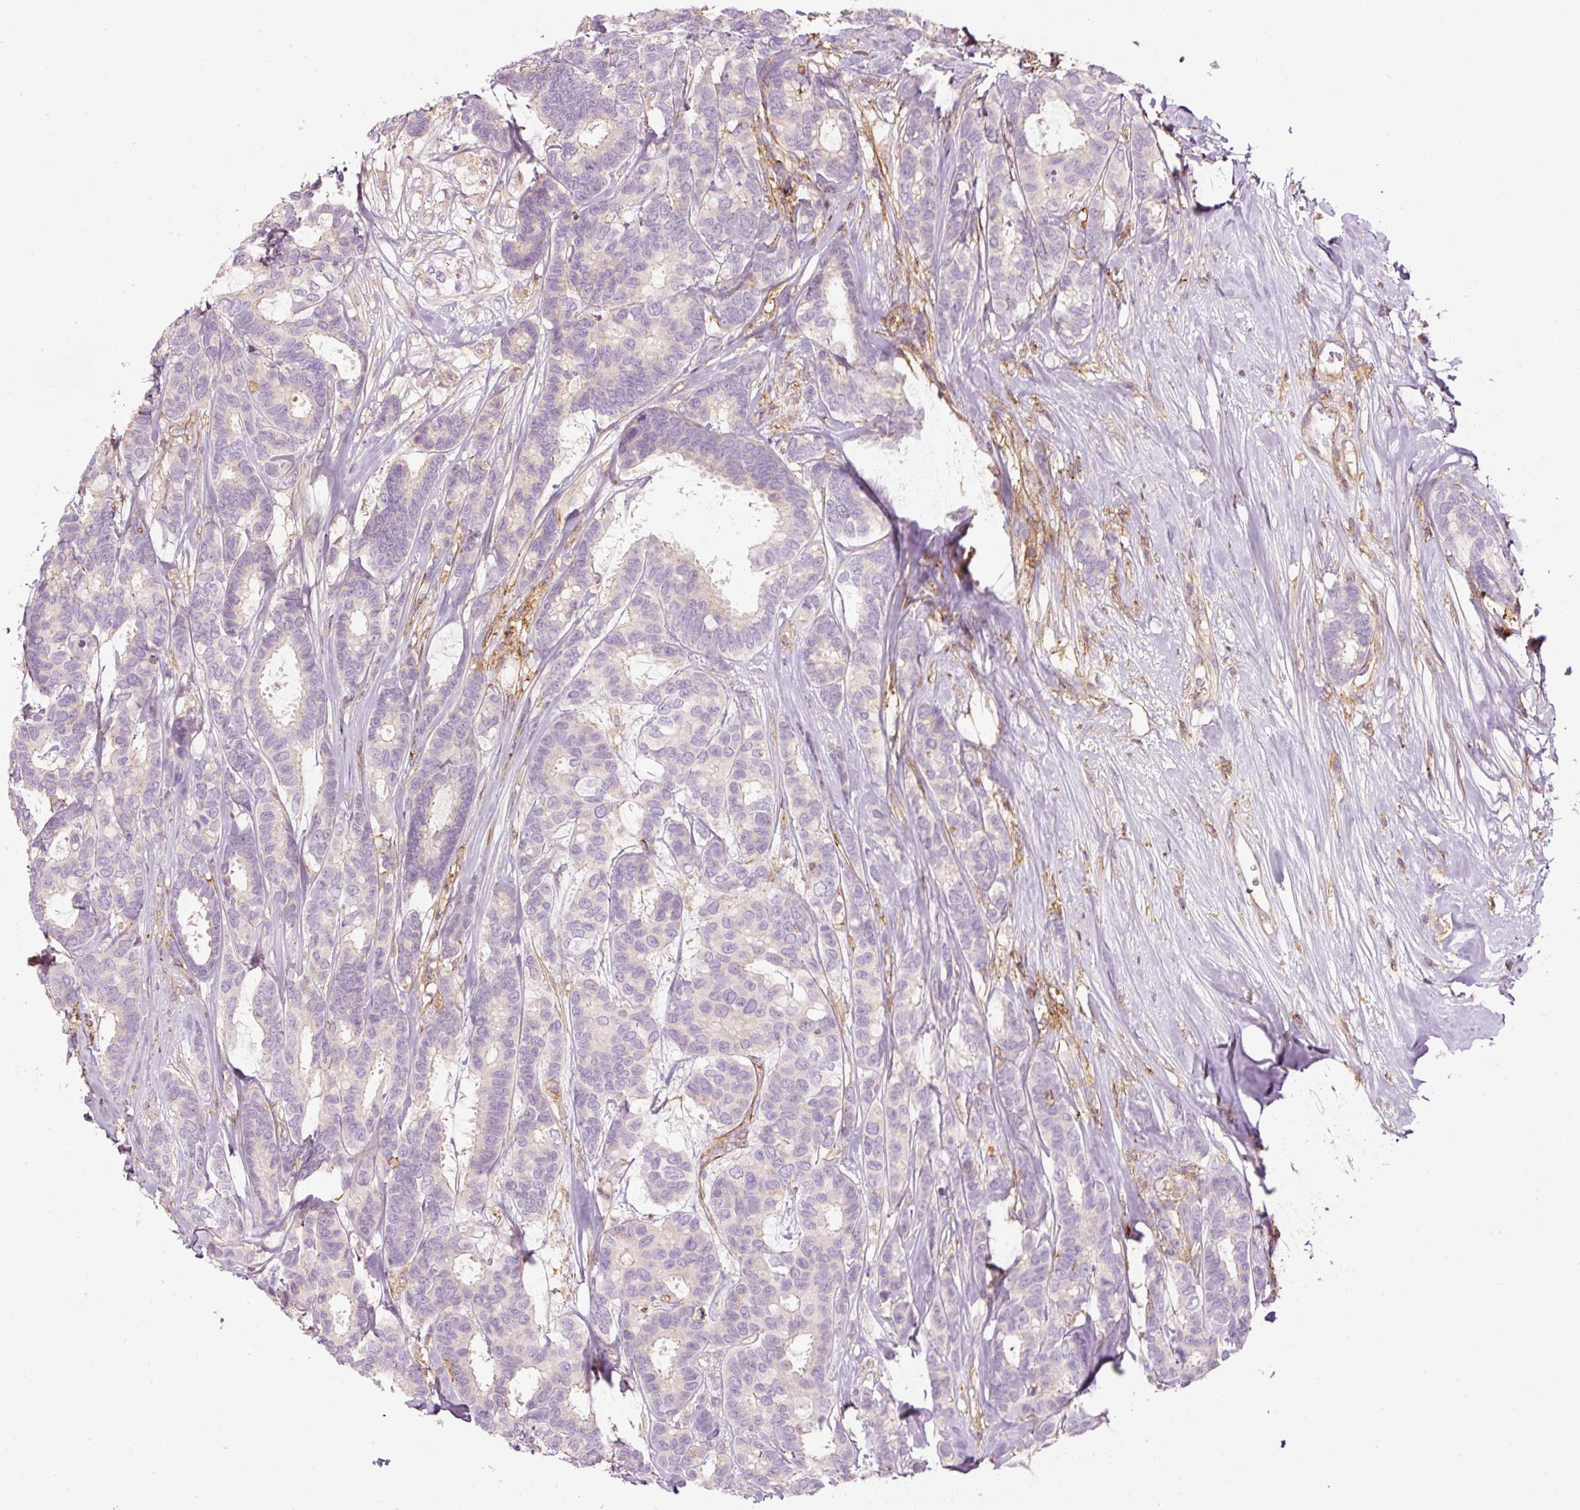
{"staining": {"intensity": "negative", "quantity": "none", "location": "none"}, "tissue": "breast cancer", "cell_type": "Tumor cells", "image_type": "cancer", "snomed": [{"axis": "morphology", "description": "Duct carcinoma"}, {"axis": "topography", "description": "Breast"}], "caption": "The IHC histopathology image has no significant staining in tumor cells of intraductal carcinoma (breast) tissue.", "gene": "SIPA1", "patient": {"sex": "female", "age": 87}}